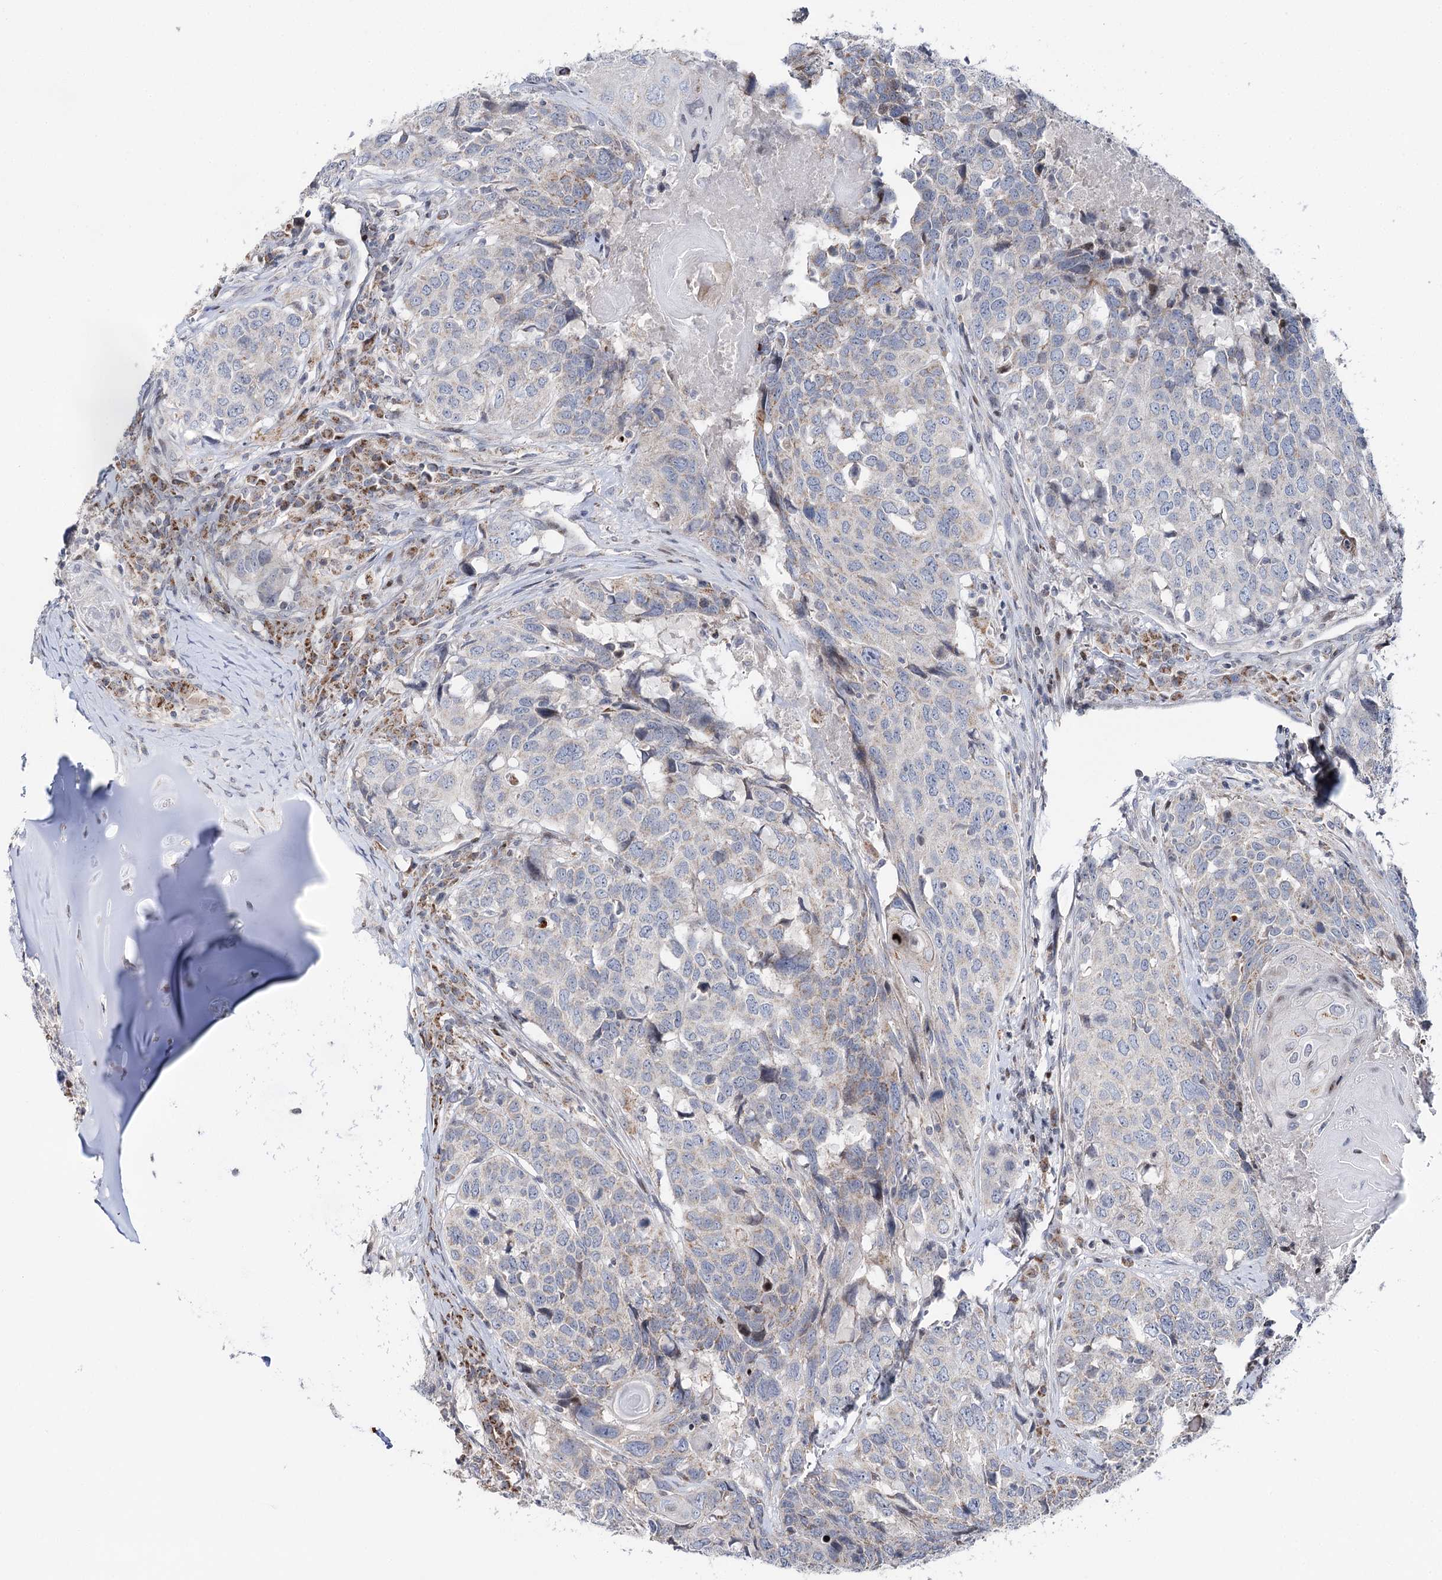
{"staining": {"intensity": "weak", "quantity": "<25%", "location": "cytoplasmic/membranous"}, "tissue": "head and neck cancer", "cell_type": "Tumor cells", "image_type": "cancer", "snomed": [{"axis": "morphology", "description": "Squamous cell carcinoma, NOS"}, {"axis": "topography", "description": "Head-Neck"}], "caption": "Tumor cells show no significant expression in head and neck cancer.", "gene": "PTGR1", "patient": {"sex": "male", "age": 66}}